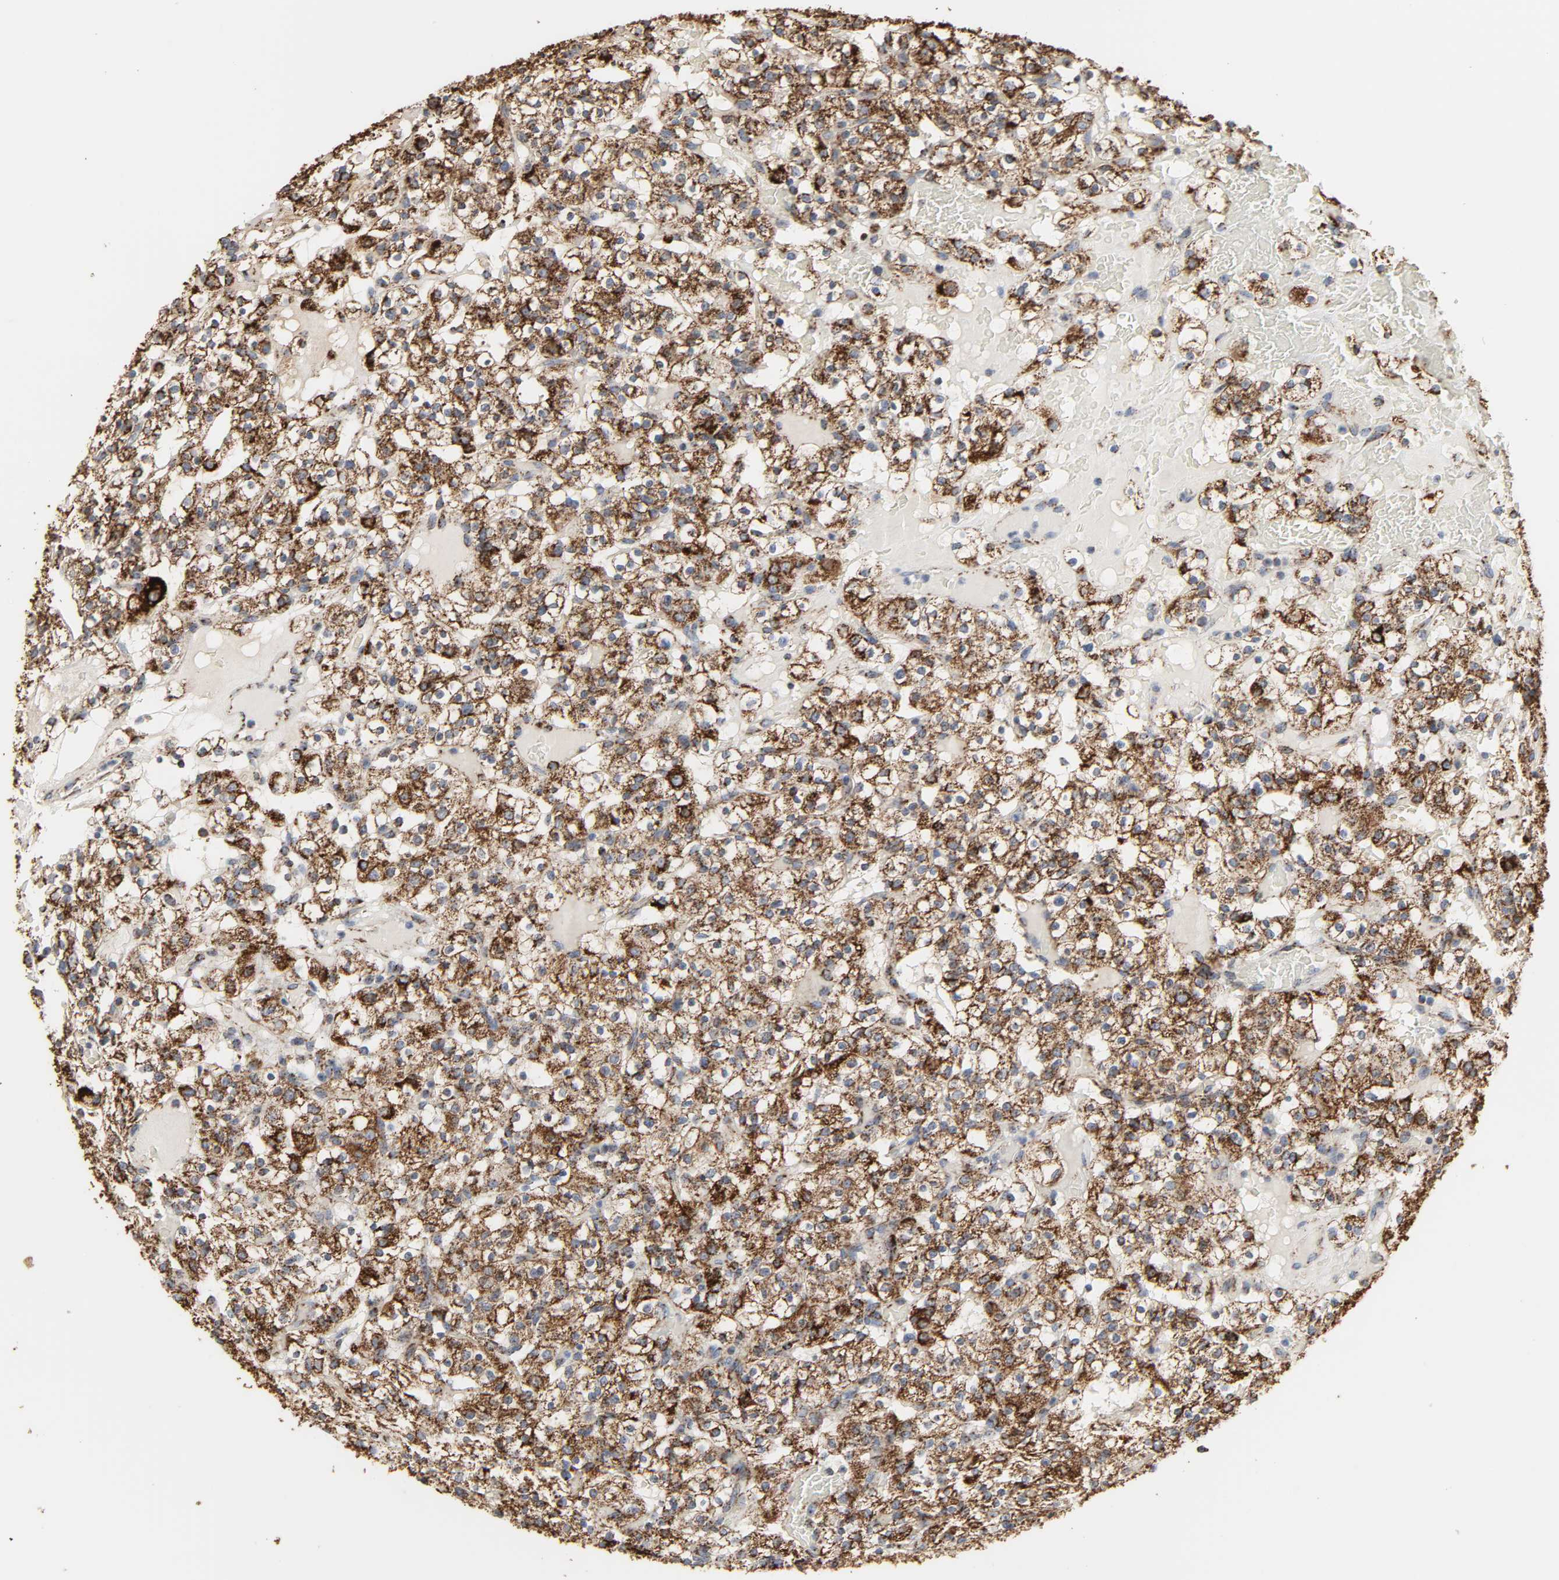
{"staining": {"intensity": "strong", "quantity": ">75%", "location": "cytoplasmic/membranous"}, "tissue": "renal cancer", "cell_type": "Tumor cells", "image_type": "cancer", "snomed": [{"axis": "morphology", "description": "Normal tissue, NOS"}, {"axis": "morphology", "description": "Adenocarcinoma, NOS"}, {"axis": "topography", "description": "Kidney"}], "caption": "Tumor cells demonstrate strong cytoplasmic/membranous staining in about >75% of cells in renal cancer.", "gene": "ACAT1", "patient": {"sex": "female", "age": 72}}